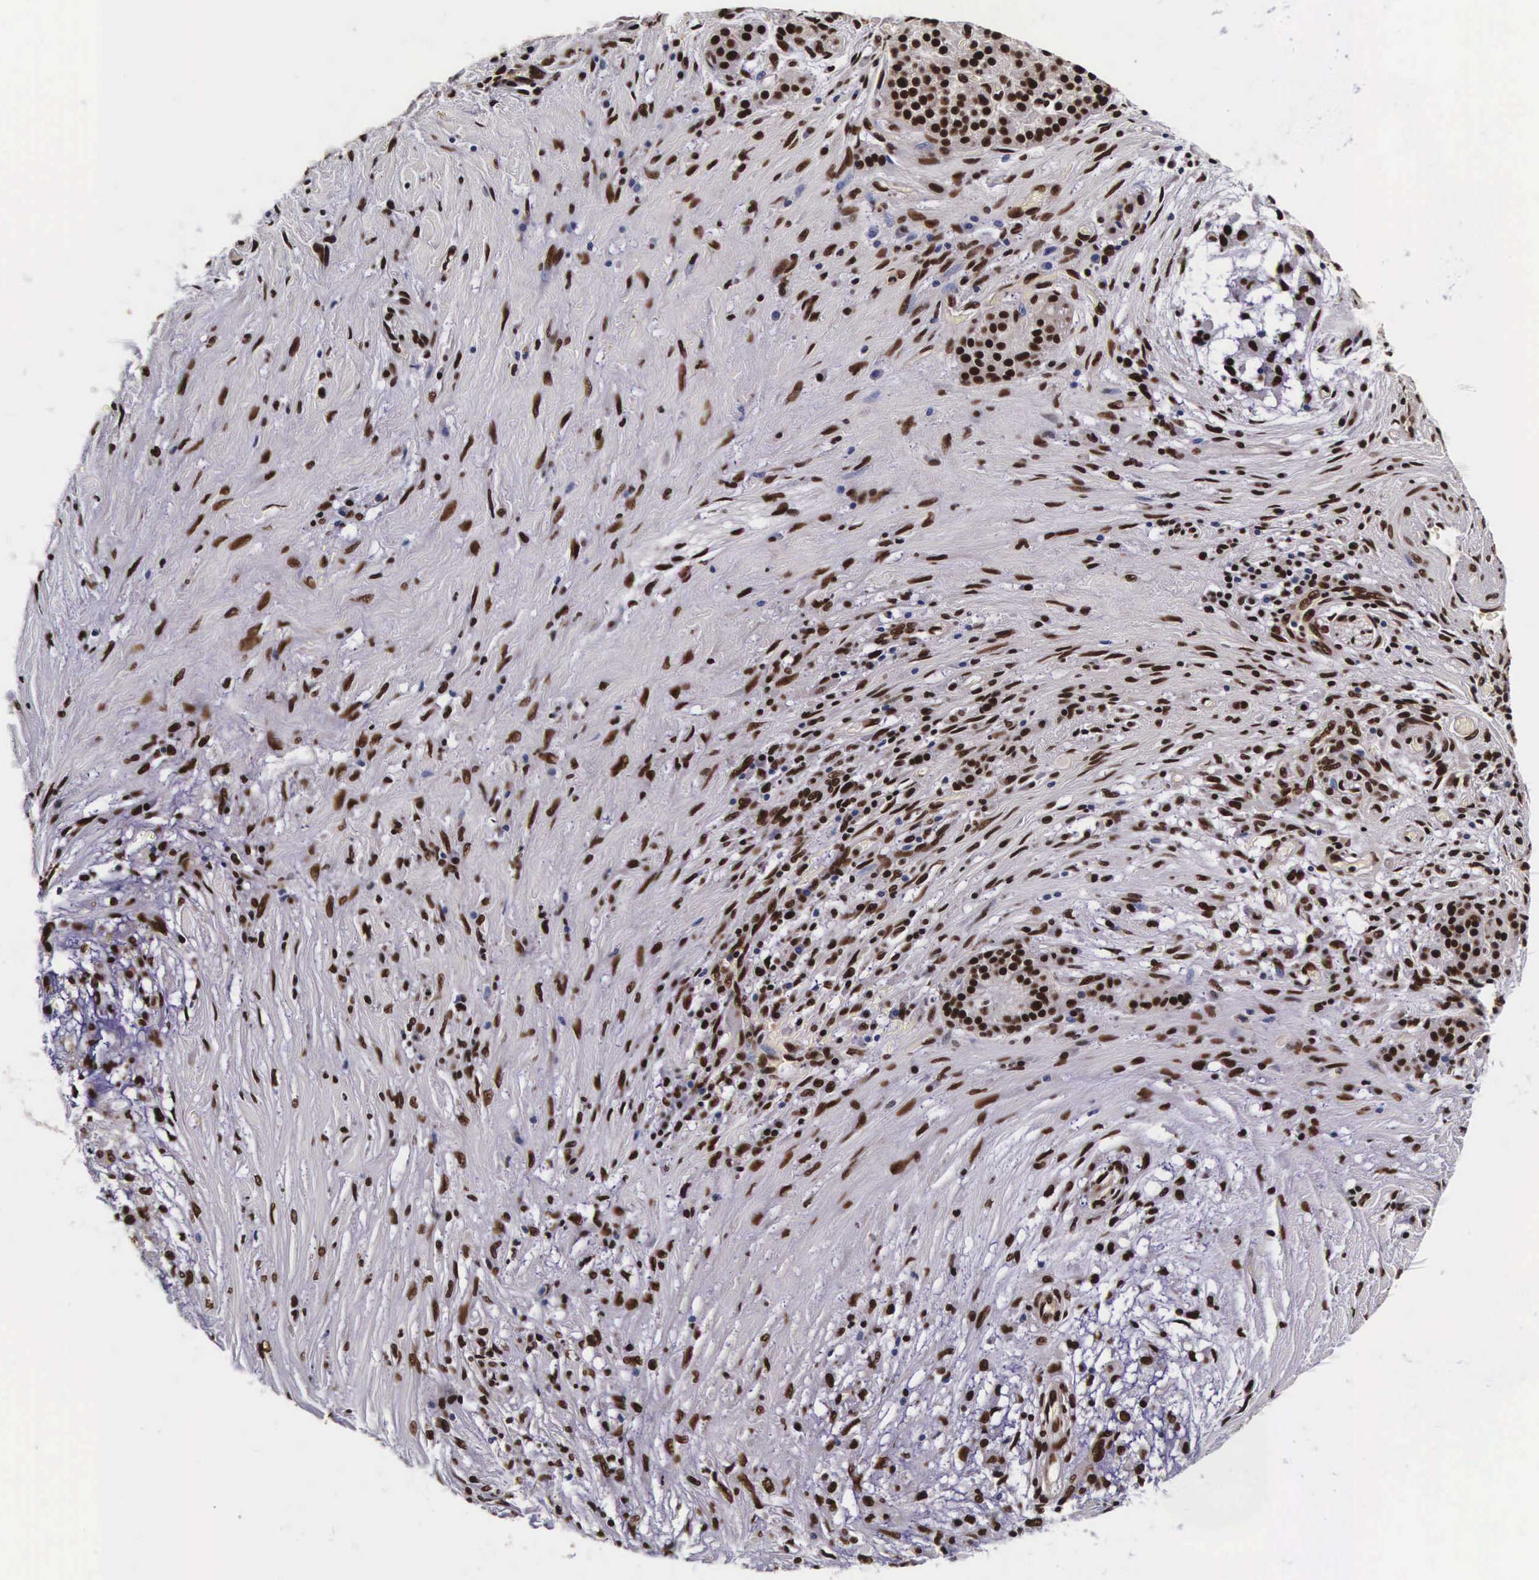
{"staining": {"intensity": "moderate", "quantity": ">75%", "location": "nuclear"}, "tissue": "pancreatic cancer", "cell_type": "Tumor cells", "image_type": "cancer", "snomed": [{"axis": "morphology", "description": "Adenocarcinoma, NOS"}, {"axis": "topography", "description": "Pancreas"}], "caption": "Immunohistochemistry of pancreatic cancer (adenocarcinoma) reveals medium levels of moderate nuclear expression in about >75% of tumor cells.", "gene": "PABPN1", "patient": {"sex": "female", "age": 64}}